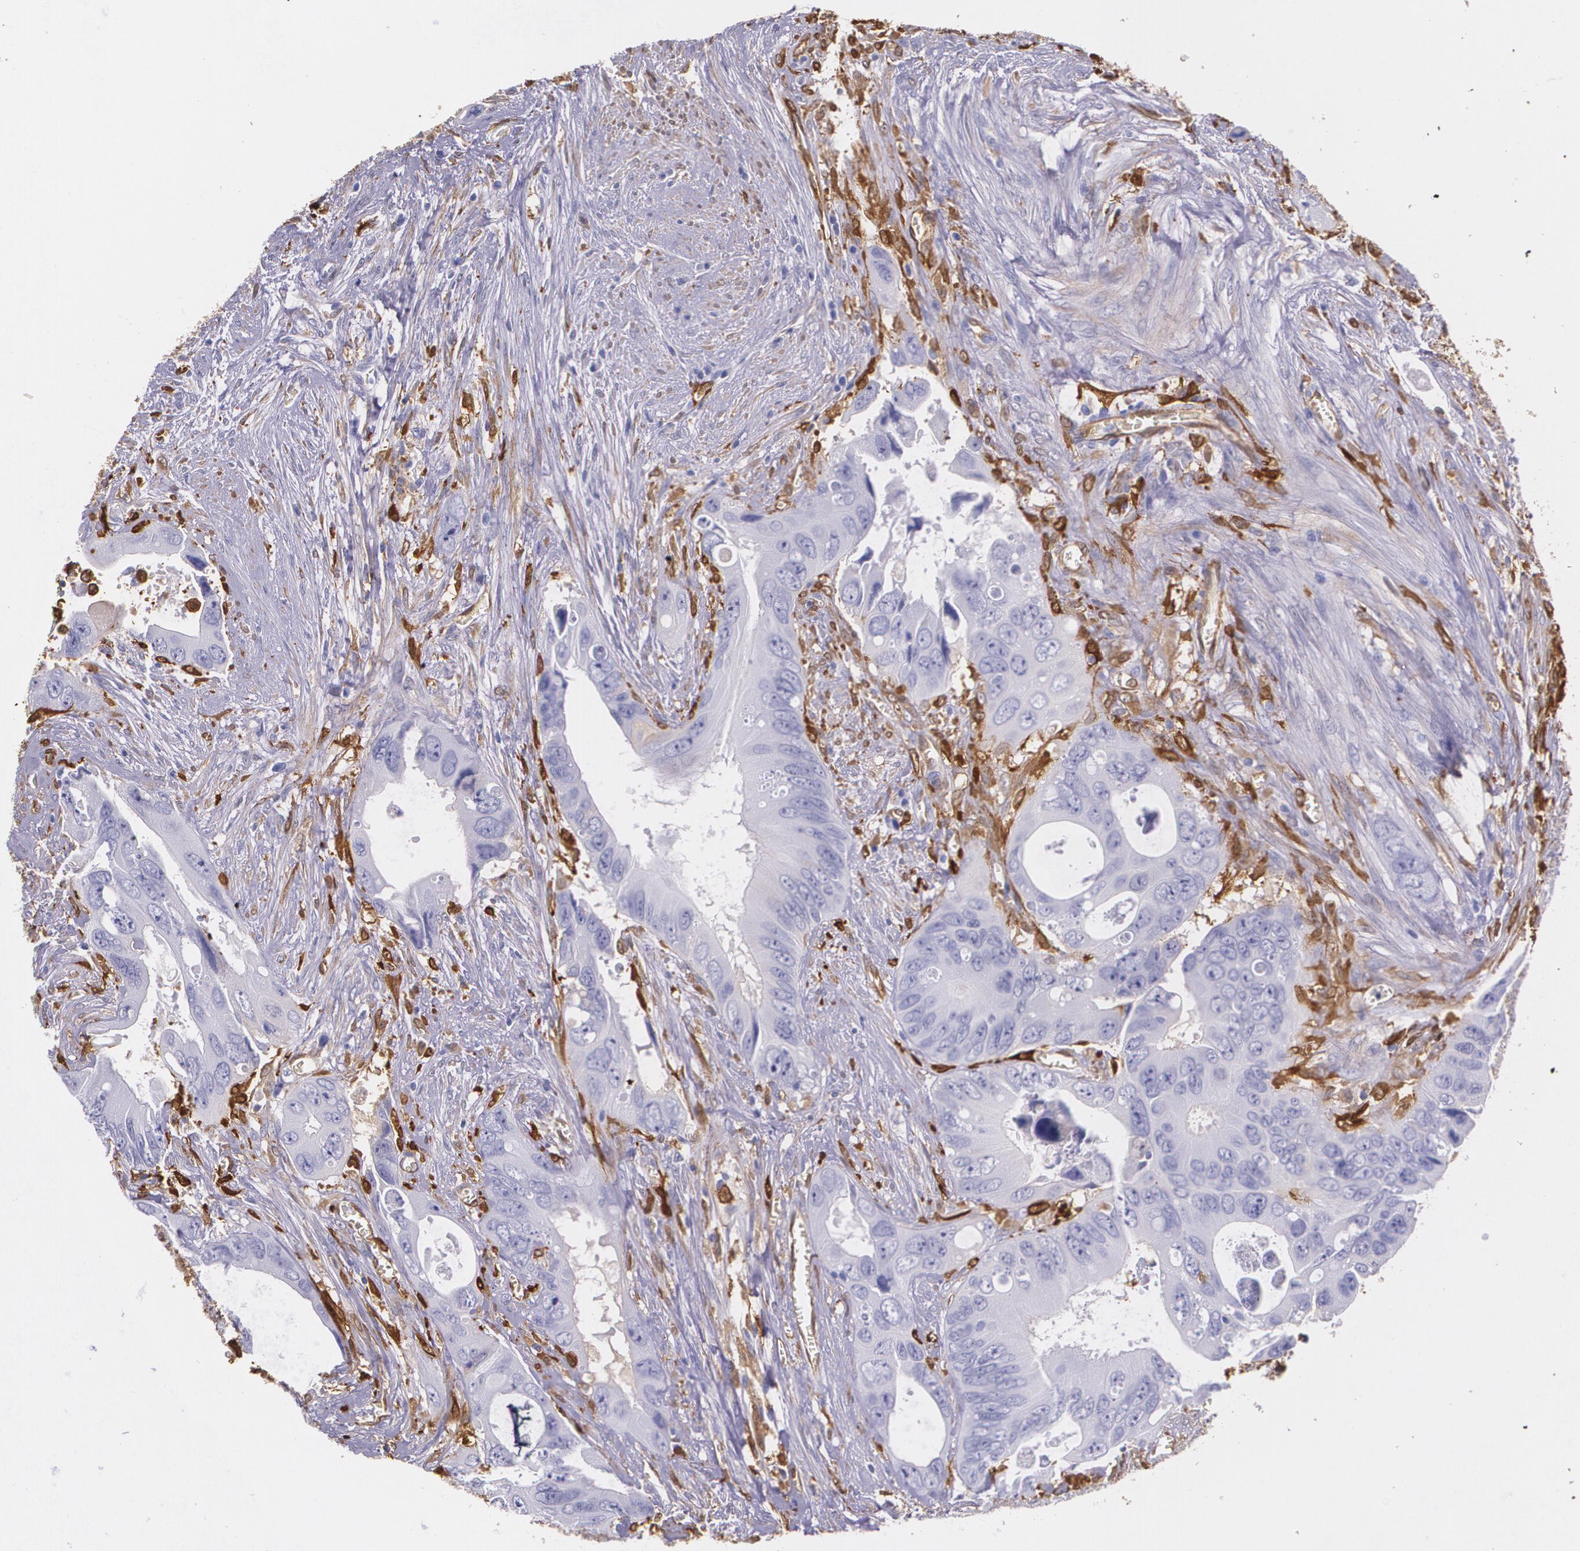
{"staining": {"intensity": "negative", "quantity": "none", "location": "none"}, "tissue": "colorectal cancer", "cell_type": "Tumor cells", "image_type": "cancer", "snomed": [{"axis": "morphology", "description": "Adenocarcinoma, NOS"}, {"axis": "topography", "description": "Rectum"}], "caption": "High power microscopy histopathology image of an immunohistochemistry (IHC) micrograph of colorectal cancer, revealing no significant expression in tumor cells.", "gene": "MMP2", "patient": {"sex": "male", "age": 70}}